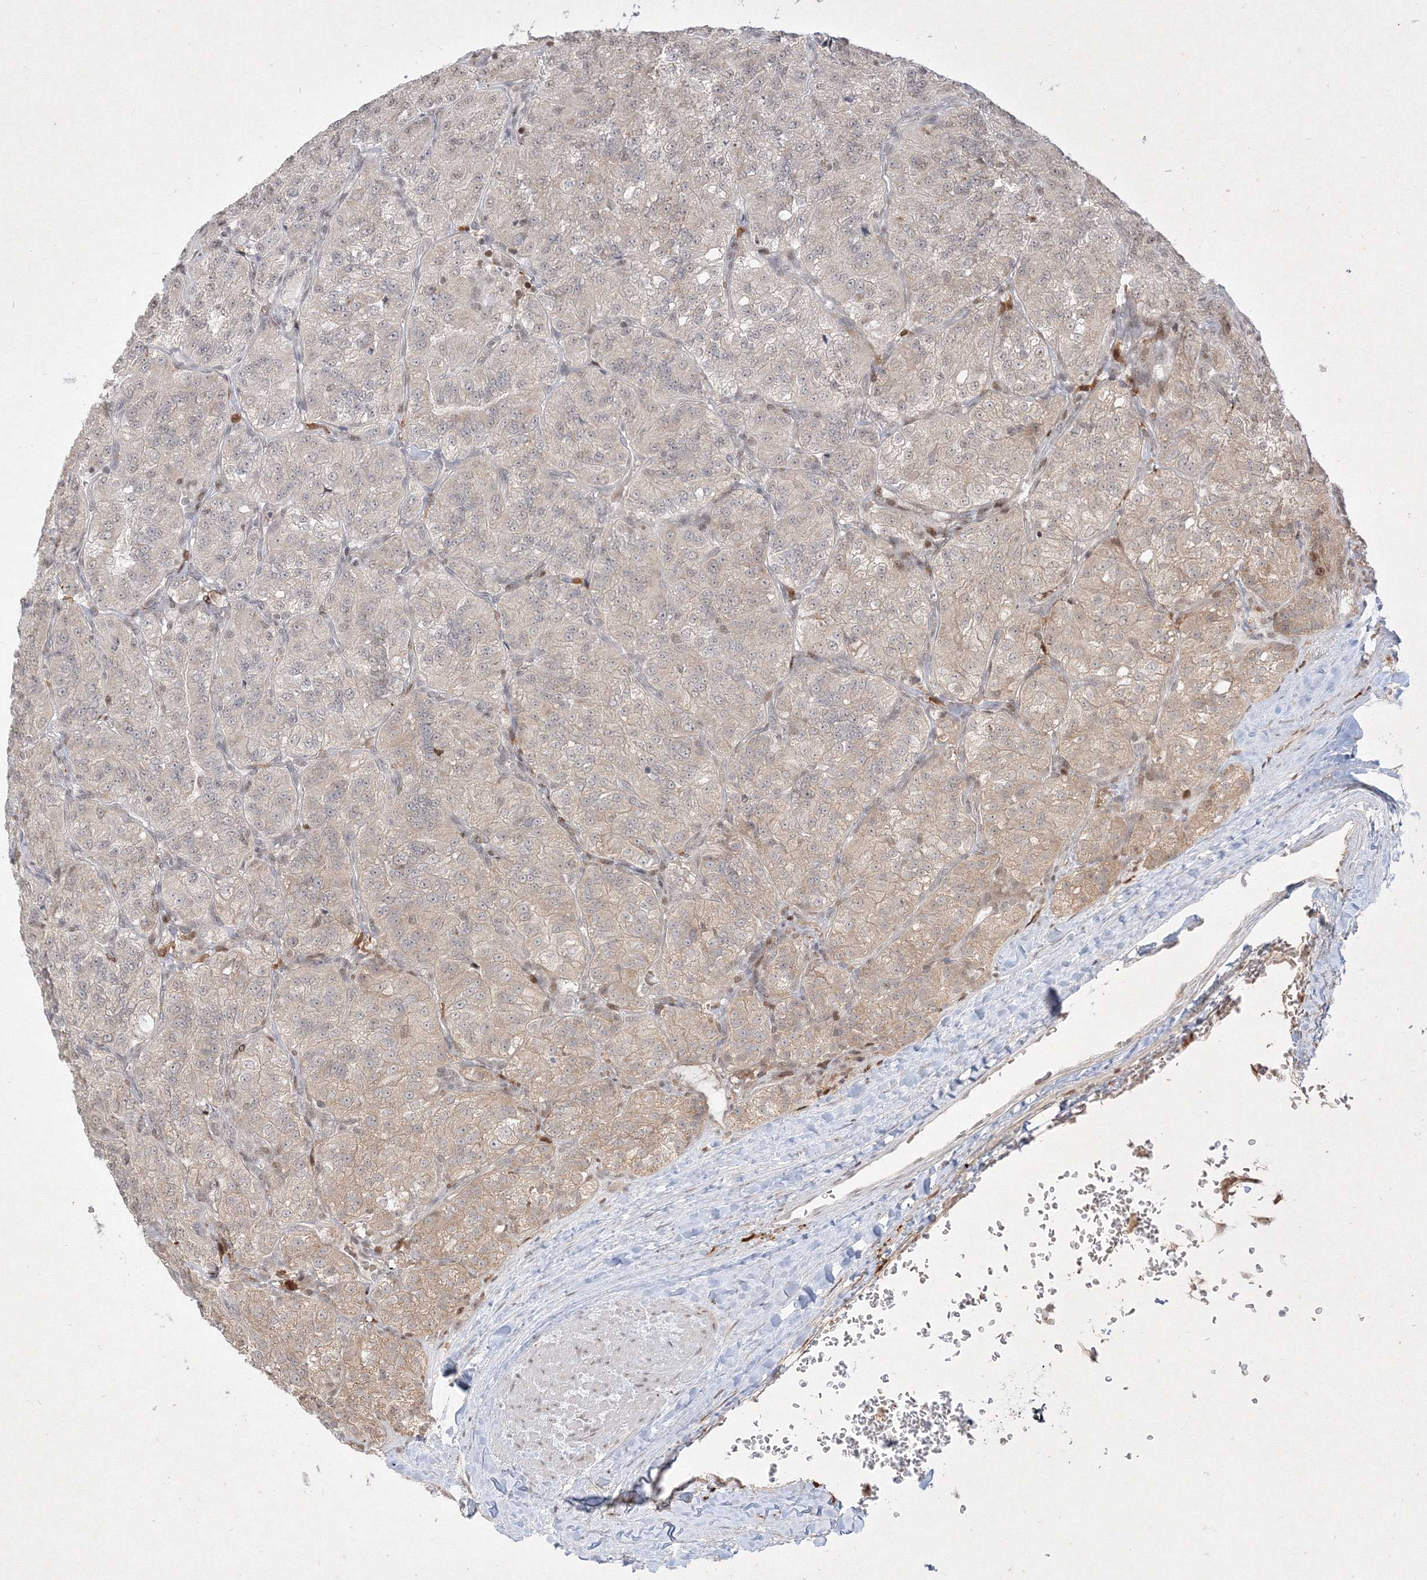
{"staining": {"intensity": "negative", "quantity": "none", "location": "none"}, "tissue": "renal cancer", "cell_type": "Tumor cells", "image_type": "cancer", "snomed": [{"axis": "morphology", "description": "Adenocarcinoma, NOS"}, {"axis": "topography", "description": "Kidney"}], "caption": "Immunohistochemistry micrograph of human renal adenocarcinoma stained for a protein (brown), which reveals no expression in tumor cells.", "gene": "TAB1", "patient": {"sex": "female", "age": 63}}